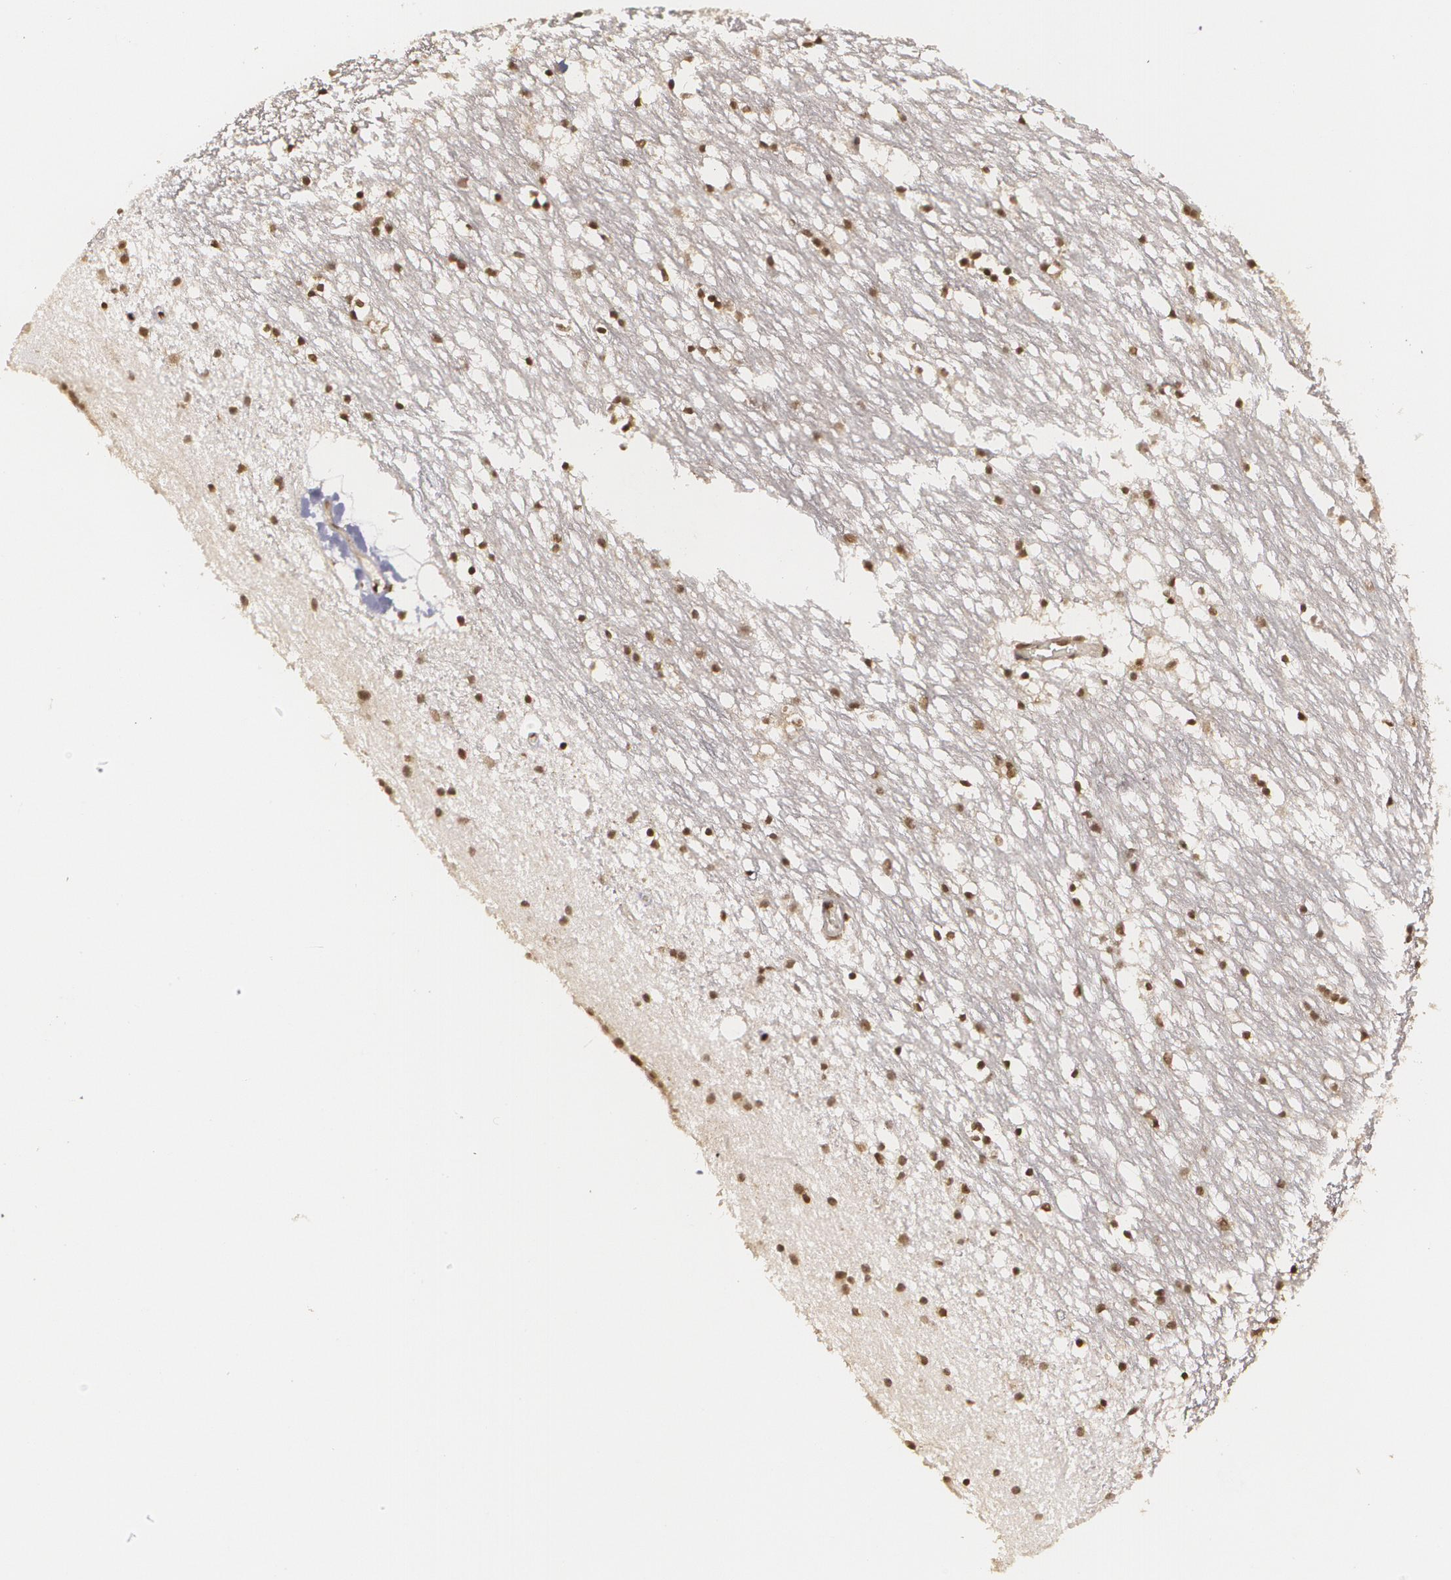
{"staining": {"intensity": "moderate", "quantity": ">75%", "location": "nuclear"}, "tissue": "caudate", "cell_type": "Glial cells", "image_type": "normal", "snomed": [{"axis": "morphology", "description": "Normal tissue, NOS"}, {"axis": "topography", "description": "Lateral ventricle wall"}], "caption": "Protein expression analysis of unremarkable caudate exhibits moderate nuclear positivity in approximately >75% of glial cells.", "gene": "RXRB", "patient": {"sex": "male", "age": 45}}